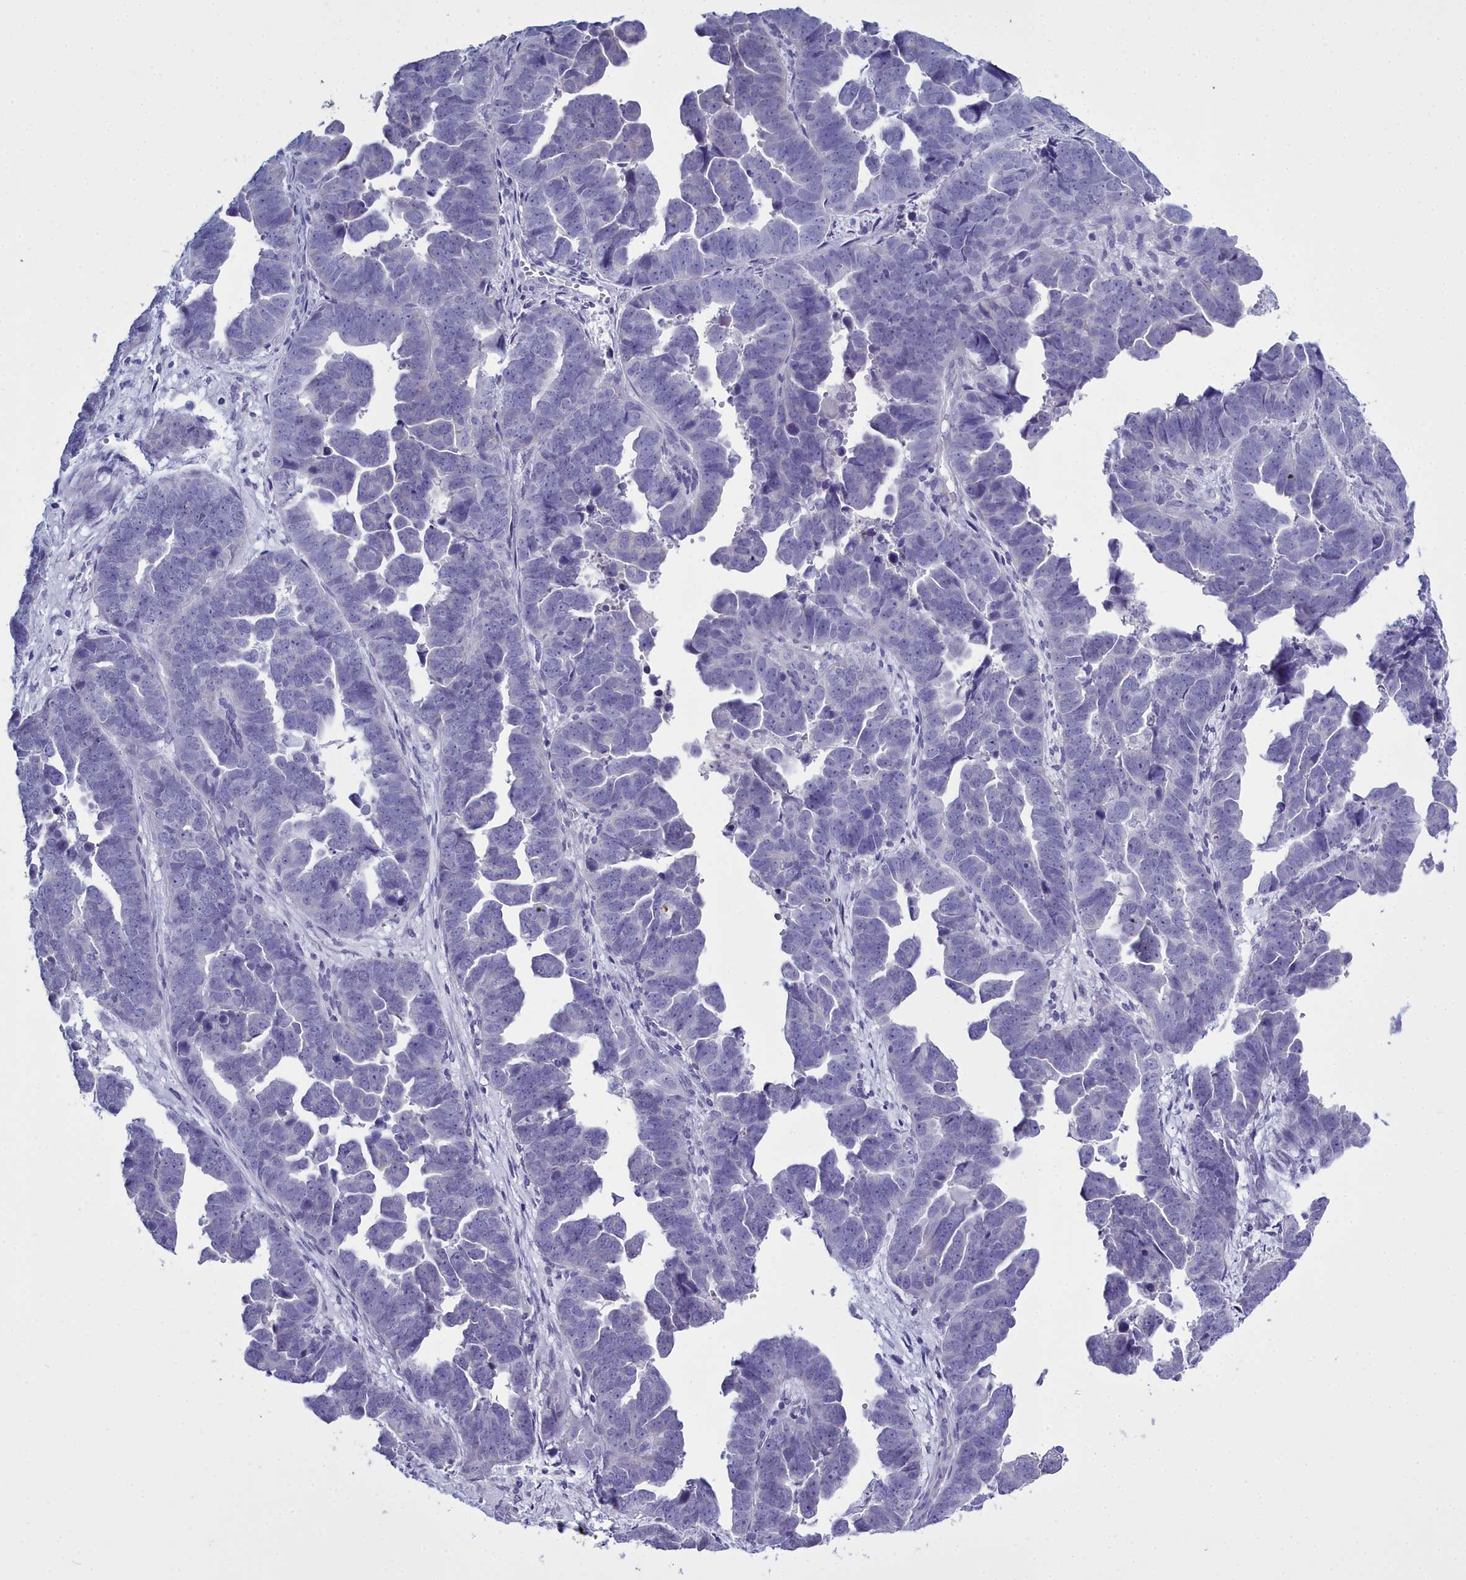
{"staining": {"intensity": "negative", "quantity": "none", "location": "none"}, "tissue": "endometrial cancer", "cell_type": "Tumor cells", "image_type": "cancer", "snomed": [{"axis": "morphology", "description": "Adenocarcinoma, NOS"}, {"axis": "topography", "description": "Endometrium"}], "caption": "Tumor cells are negative for protein expression in human endometrial cancer (adenocarcinoma).", "gene": "MAP6", "patient": {"sex": "female", "age": 75}}